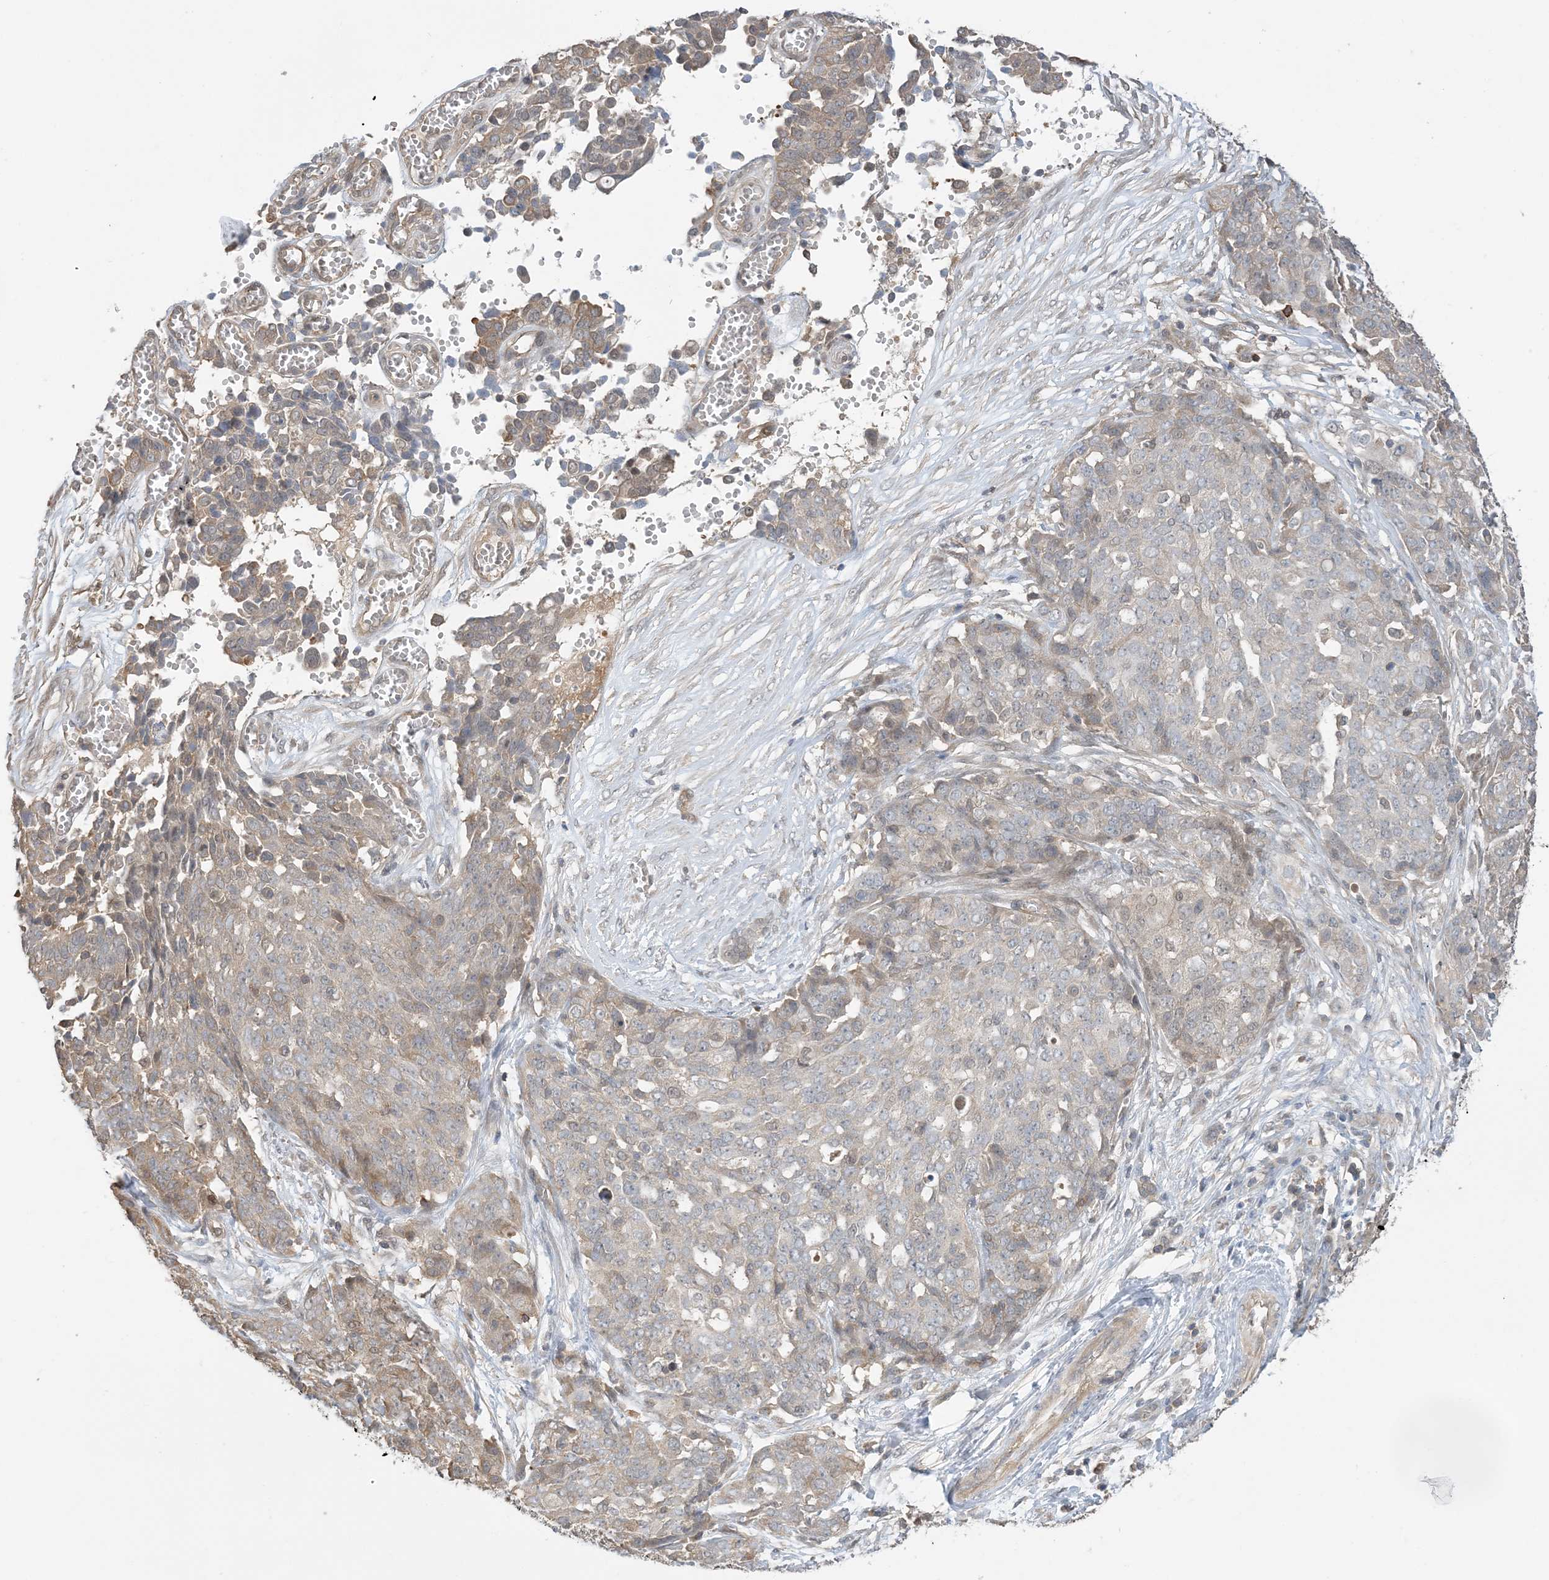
{"staining": {"intensity": "negative", "quantity": "none", "location": "none"}, "tissue": "ovarian cancer", "cell_type": "Tumor cells", "image_type": "cancer", "snomed": [{"axis": "morphology", "description": "Cystadenocarcinoma, serous, NOS"}, {"axis": "topography", "description": "Soft tissue"}, {"axis": "topography", "description": "Ovary"}], "caption": "Human ovarian cancer (serous cystadenocarcinoma) stained for a protein using IHC reveals no positivity in tumor cells.", "gene": "WDR26", "patient": {"sex": "female", "age": 57}}